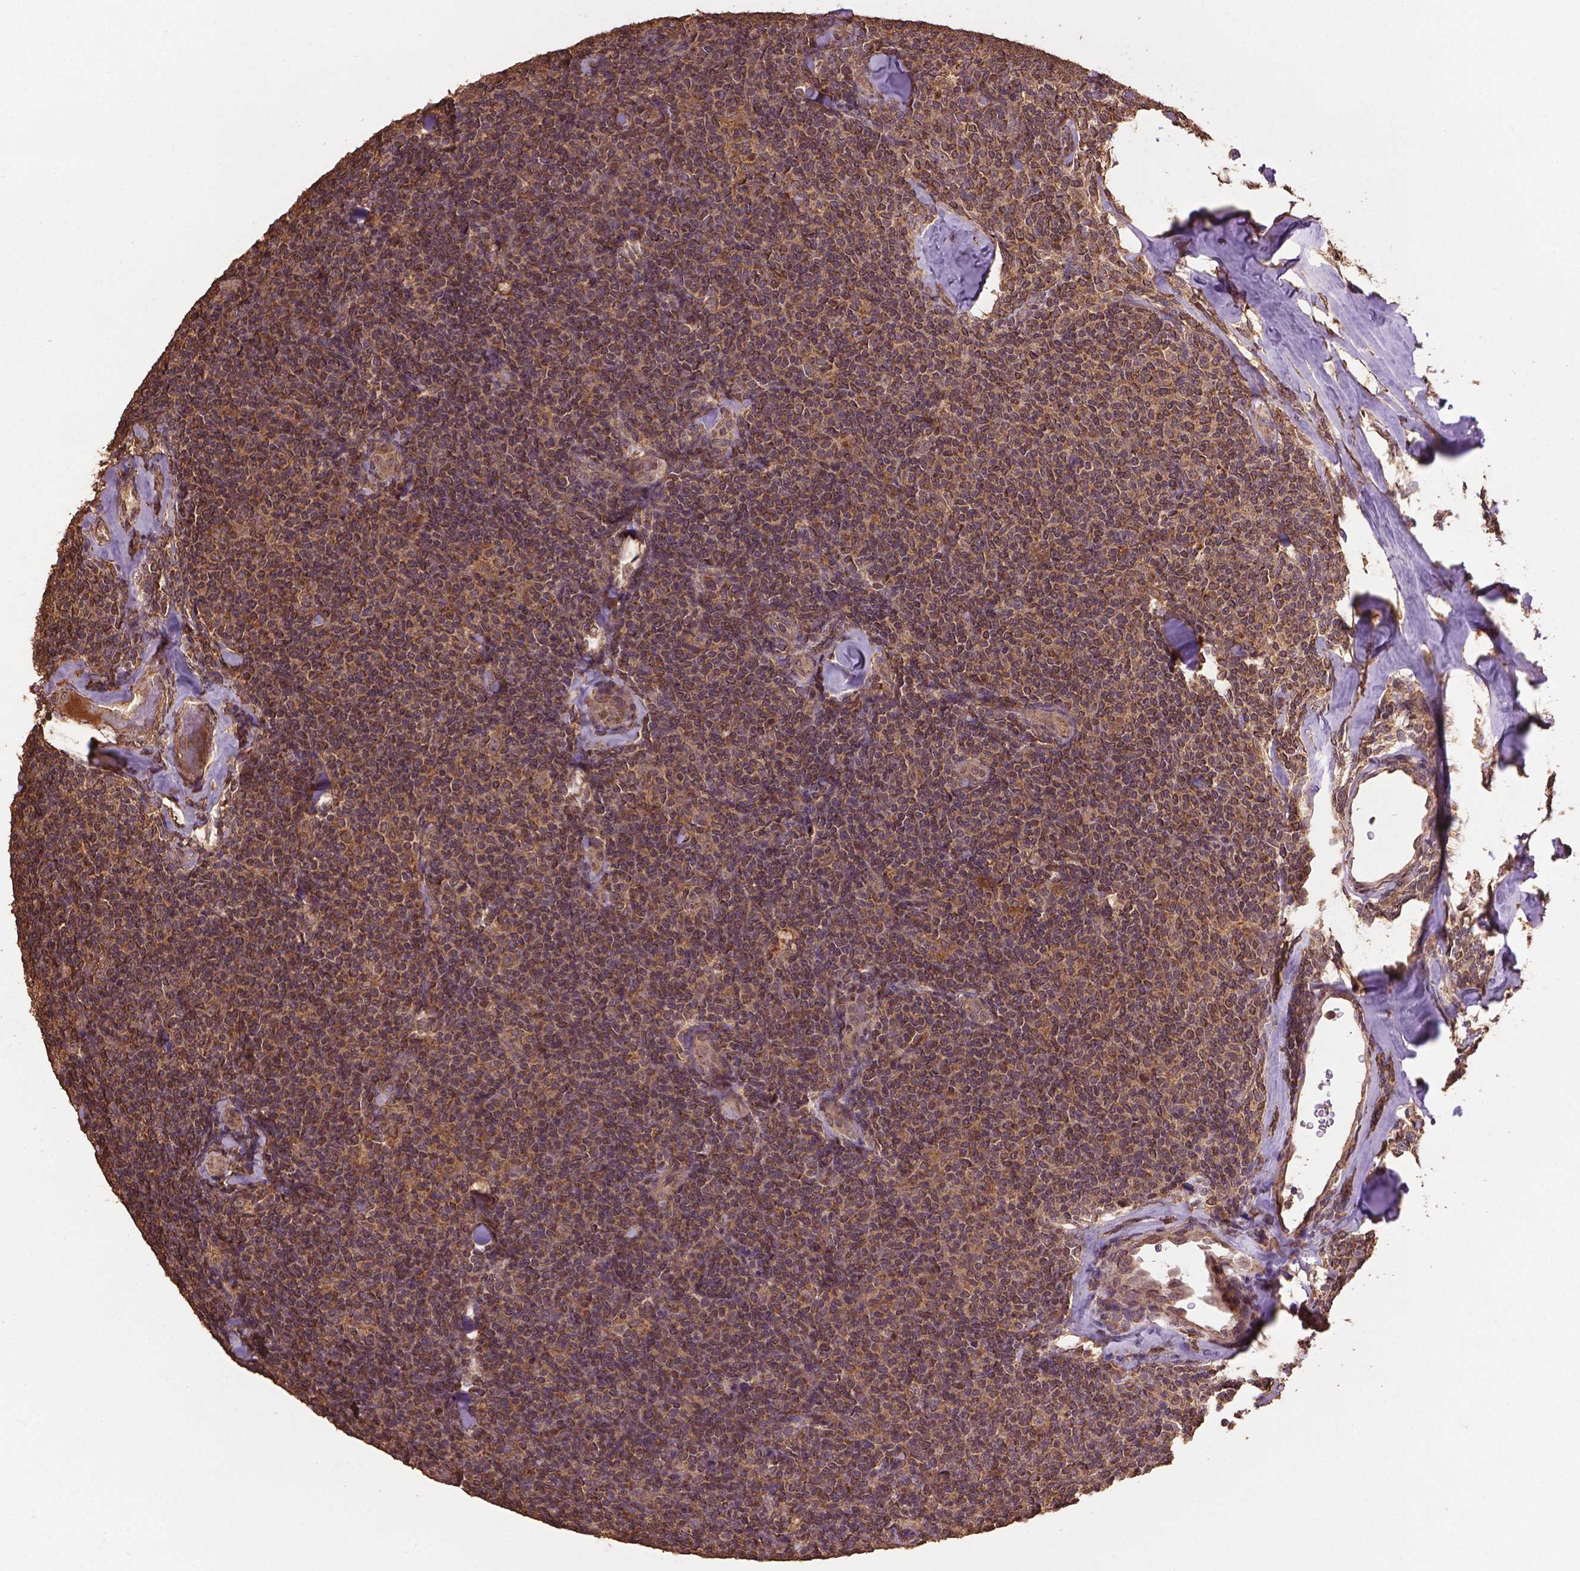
{"staining": {"intensity": "moderate", "quantity": ">75%", "location": "cytoplasmic/membranous,nuclear"}, "tissue": "lymphoma", "cell_type": "Tumor cells", "image_type": "cancer", "snomed": [{"axis": "morphology", "description": "Malignant lymphoma, non-Hodgkin's type, Low grade"}, {"axis": "topography", "description": "Lymph node"}], "caption": "Immunohistochemistry (IHC) of human lymphoma reveals medium levels of moderate cytoplasmic/membranous and nuclear positivity in about >75% of tumor cells.", "gene": "BABAM1", "patient": {"sex": "female", "age": 56}}